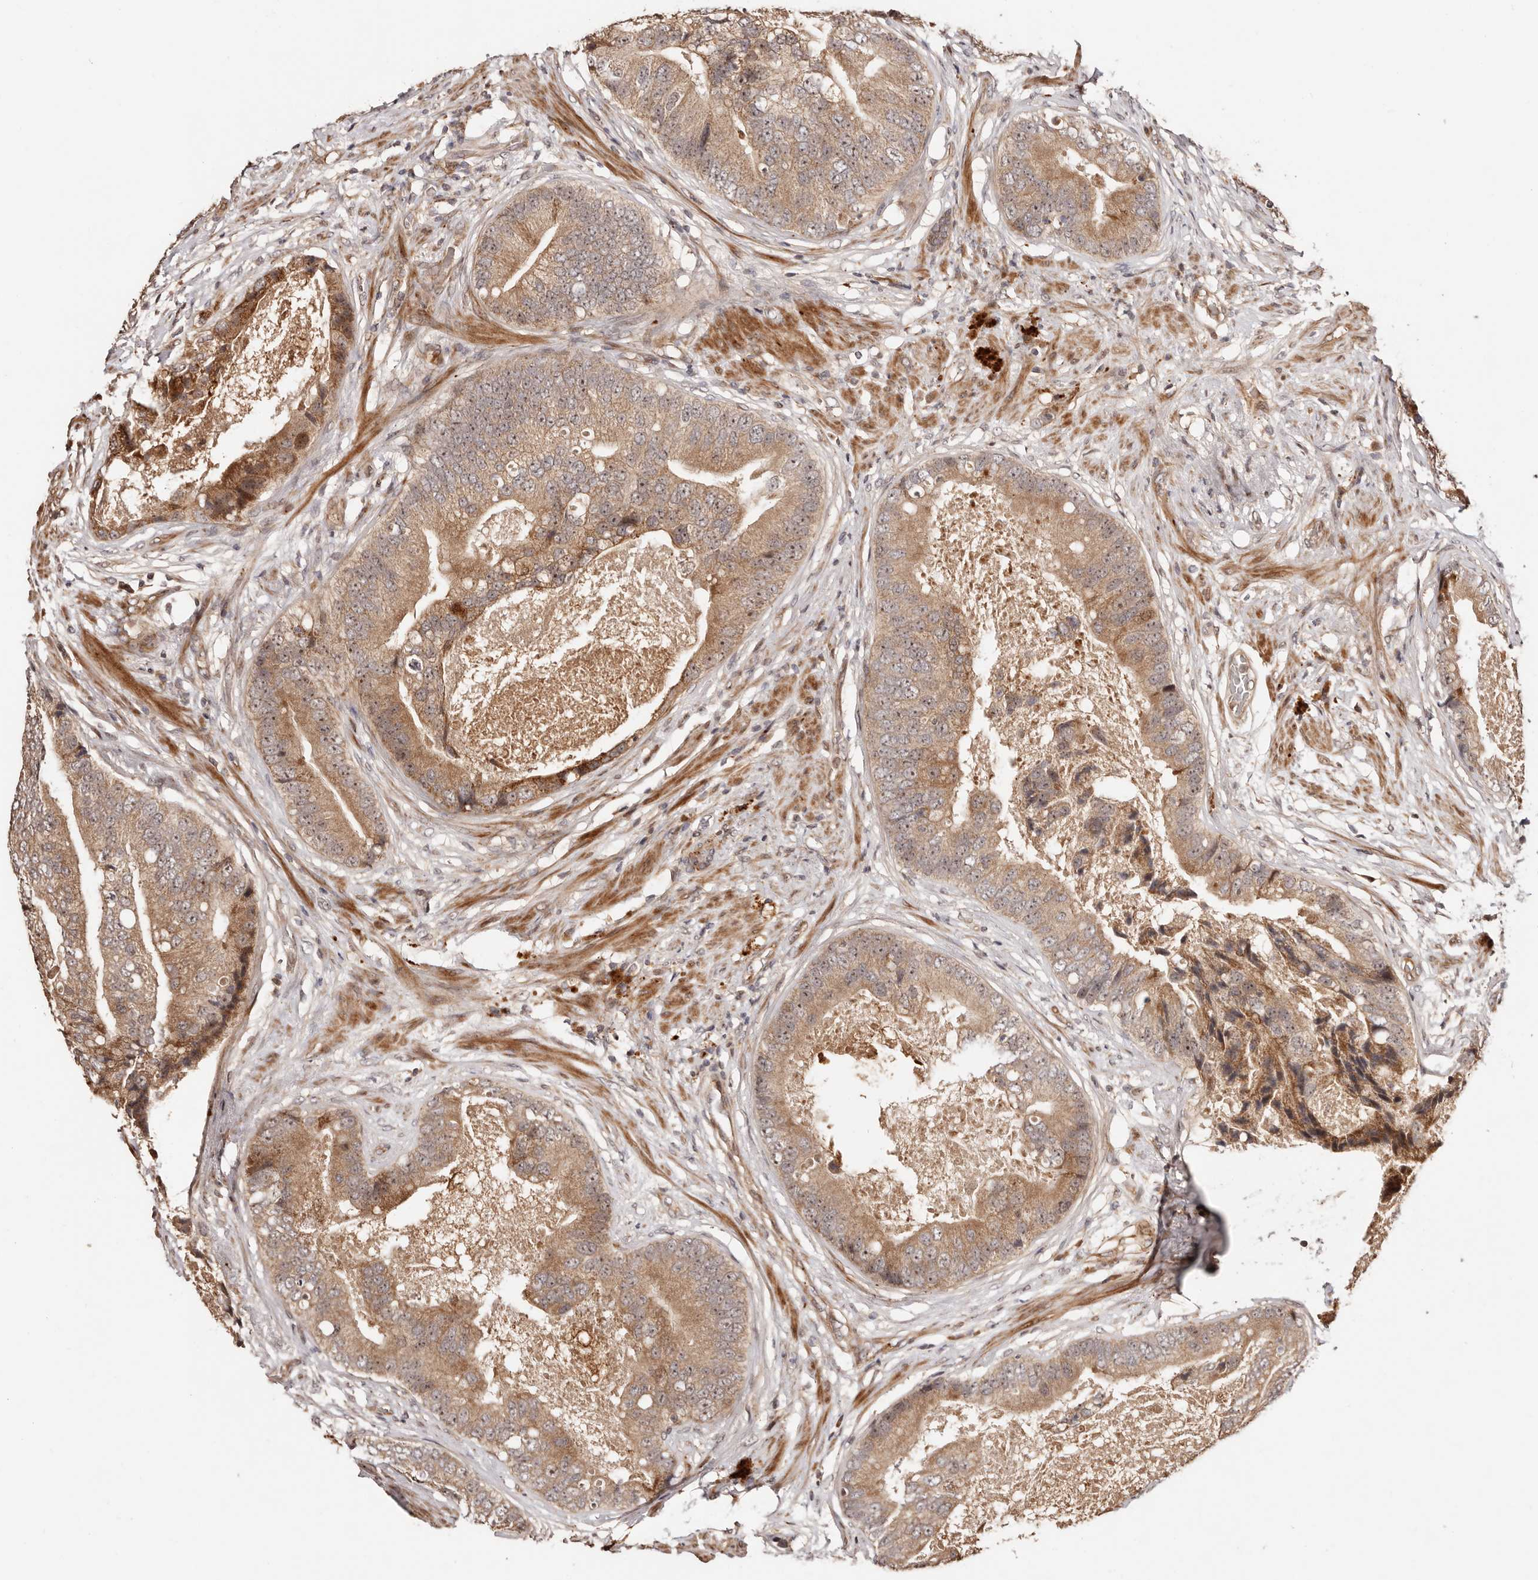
{"staining": {"intensity": "moderate", "quantity": ">75%", "location": "cytoplasmic/membranous,nuclear"}, "tissue": "prostate cancer", "cell_type": "Tumor cells", "image_type": "cancer", "snomed": [{"axis": "morphology", "description": "Adenocarcinoma, High grade"}, {"axis": "topography", "description": "Prostate"}], "caption": "A histopathology image of prostate high-grade adenocarcinoma stained for a protein demonstrates moderate cytoplasmic/membranous and nuclear brown staining in tumor cells.", "gene": "PTPN22", "patient": {"sex": "male", "age": 70}}